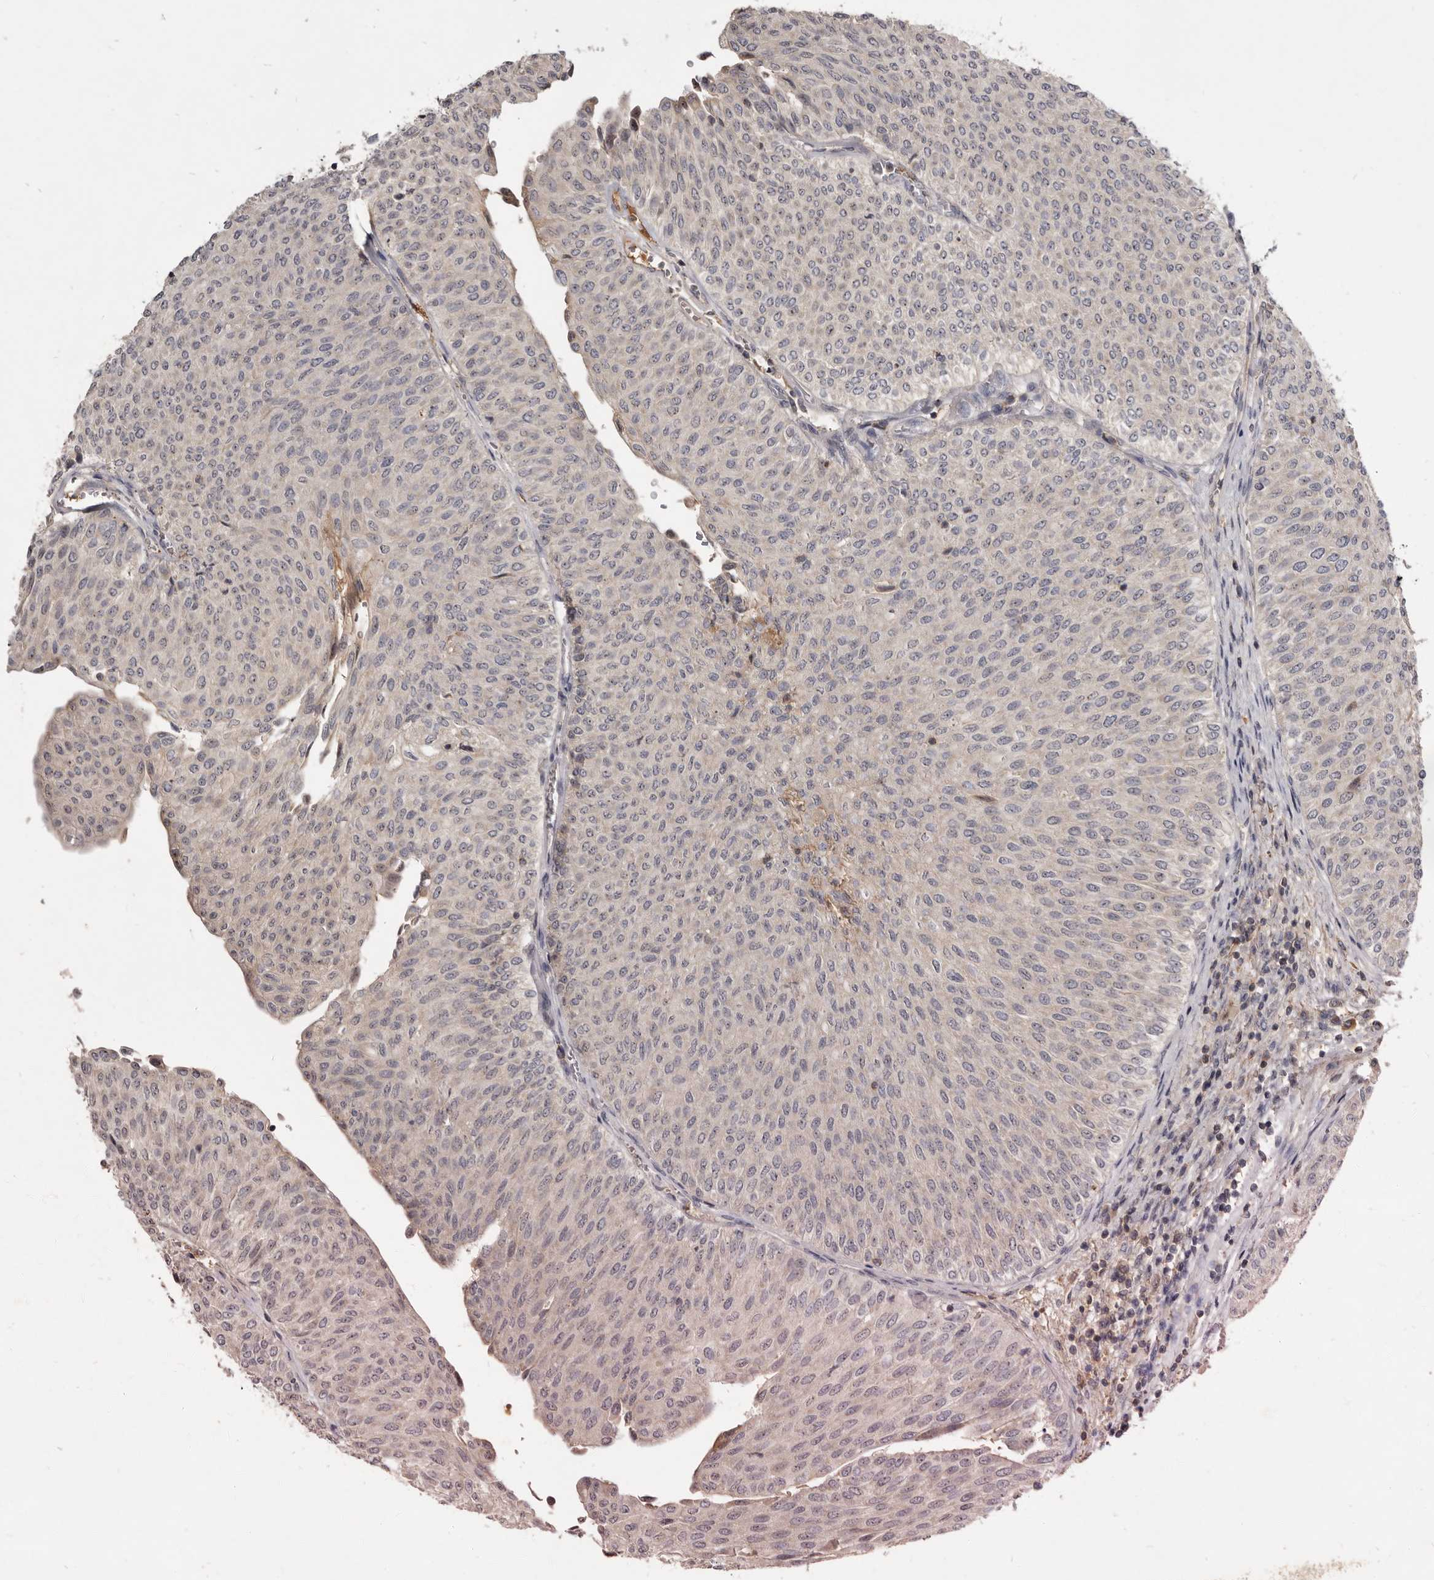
{"staining": {"intensity": "negative", "quantity": "none", "location": "none"}, "tissue": "urothelial cancer", "cell_type": "Tumor cells", "image_type": "cancer", "snomed": [{"axis": "morphology", "description": "Urothelial carcinoma, Low grade"}, {"axis": "topography", "description": "Urinary bladder"}], "caption": "Human urothelial carcinoma (low-grade) stained for a protein using immunohistochemistry (IHC) demonstrates no expression in tumor cells.", "gene": "TTC39A", "patient": {"sex": "male", "age": 78}}